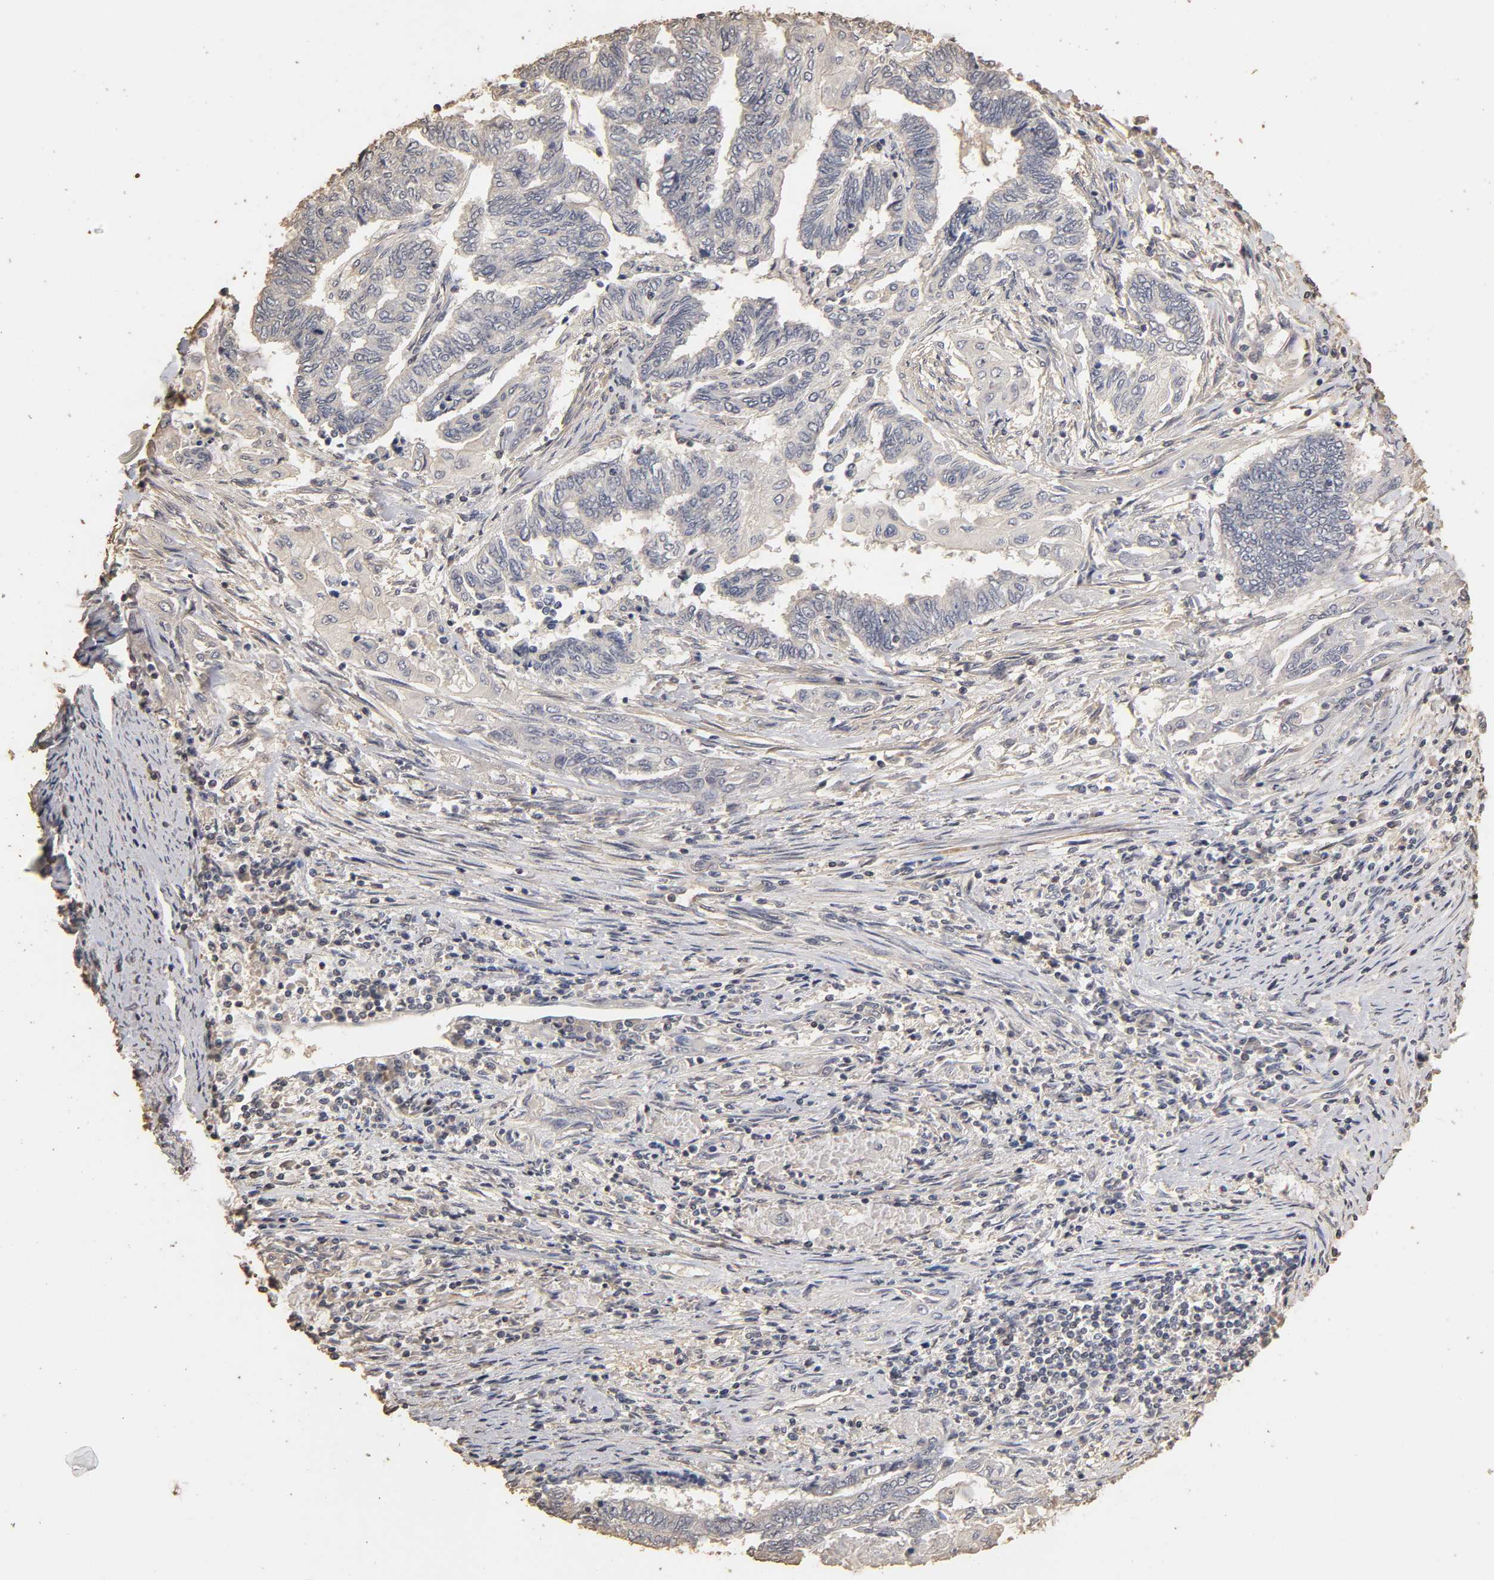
{"staining": {"intensity": "negative", "quantity": "none", "location": "none"}, "tissue": "endometrial cancer", "cell_type": "Tumor cells", "image_type": "cancer", "snomed": [{"axis": "morphology", "description": "Adenocarcinoma, NOS"}, {"axis": "topography", "description": "Uterus"}, {"axis": "topography", "description": "Endometrium"}], "caption": "Tumor cells show no significant expression in endometrial cancer (adenocarcinoma).", "gene": "VSIG4", "patient": {"sex": "female", "age": 70}}